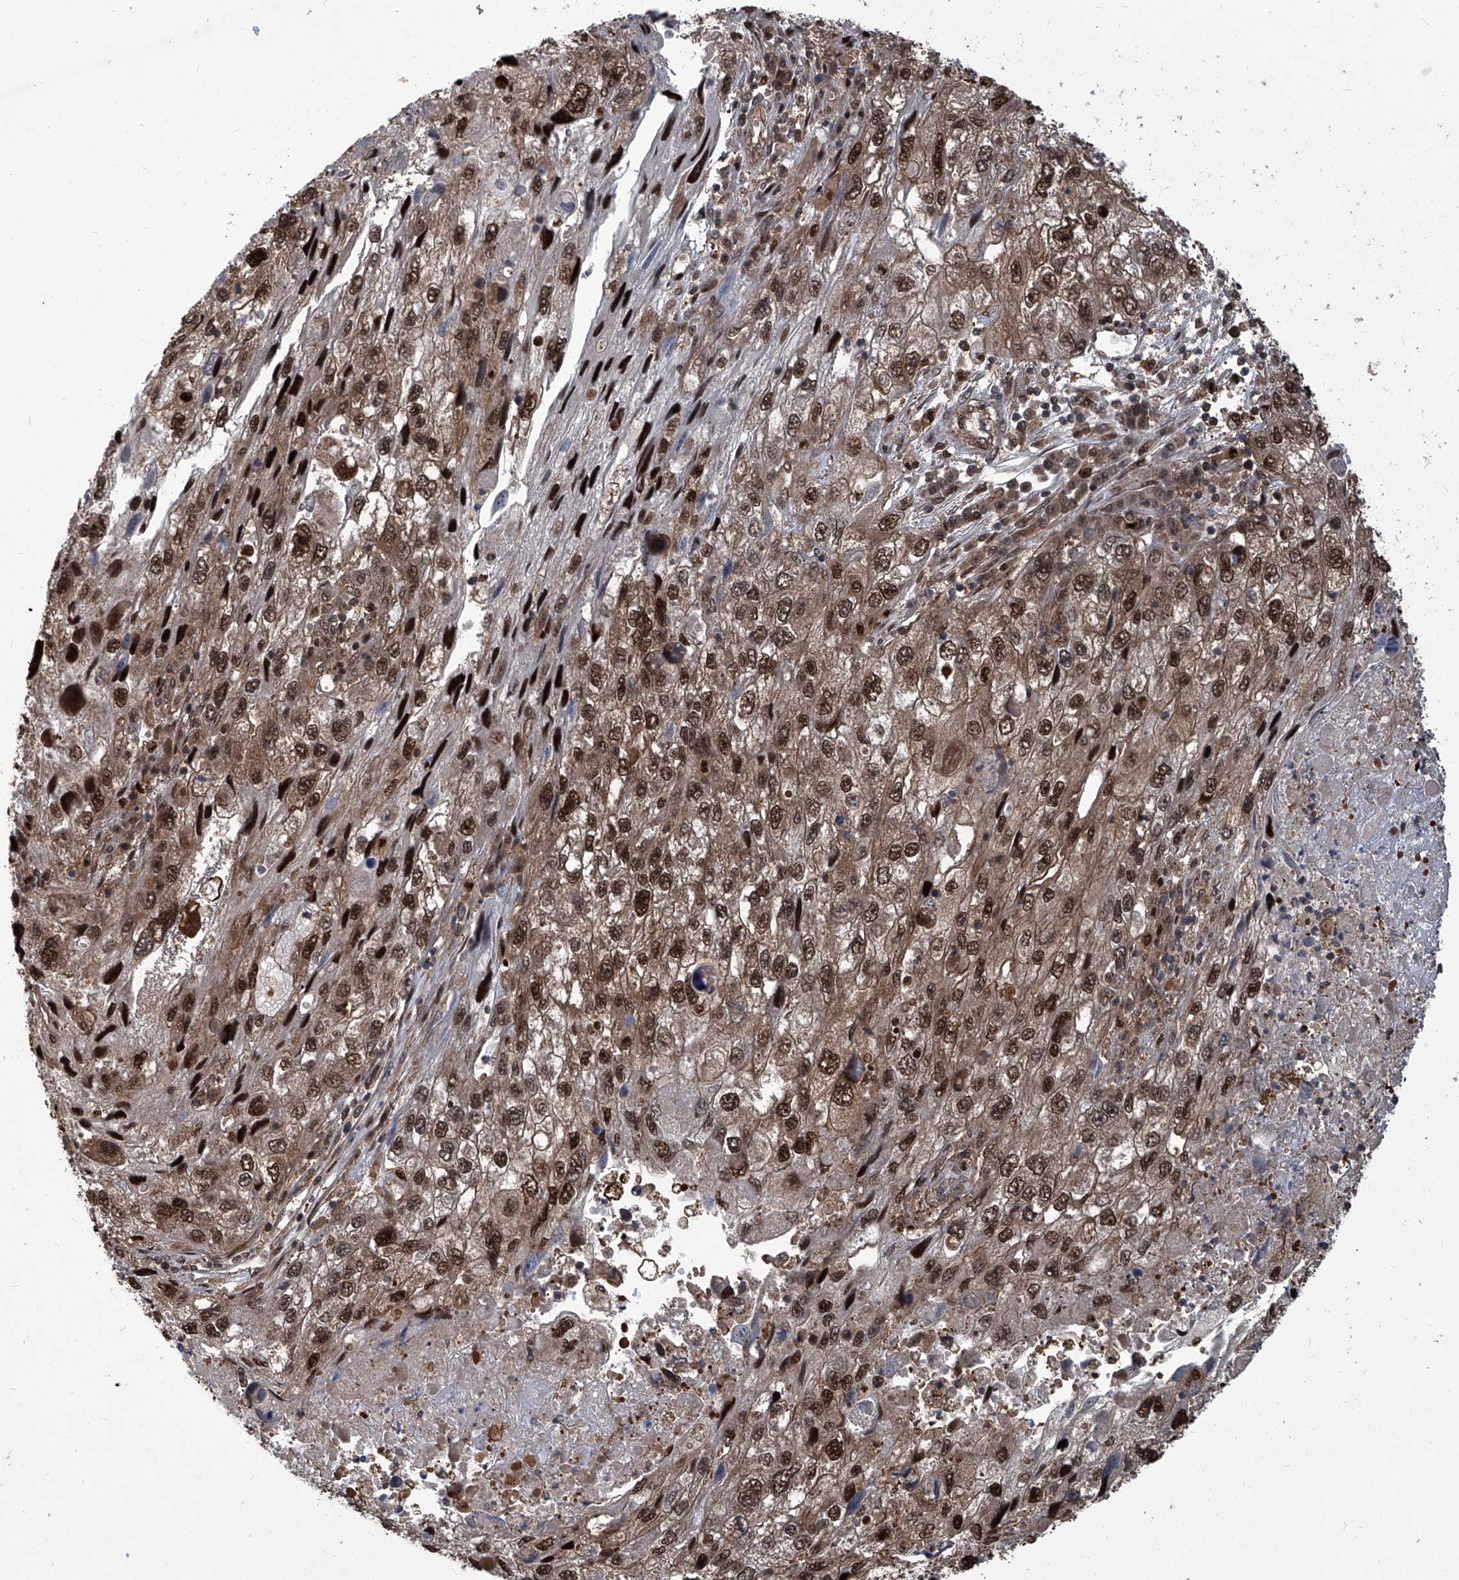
{"staining": {"intensity": "strong", "quantity": ">75%", "location": "cytoplasmic/membranous,nuclear"}, "tissue": "endometrial cancer", "cell_type": "Tumor cells", "image_type": "cancer", "snomed": [{"axis": "morphology", "description": "Adenocarcinoma, NOS"}, {"axis": "topography", "description": "Endometrium"}], "caption": "IHC micrograph of endometrial cancer stained for a protein (brown), which exhibits high levels of strong cytoplasmic/membranous and nuclear expression in approximately >75% of tumor cells.", "gene": "PSMB1", "patient": {"sex": "female", "age": 49}}